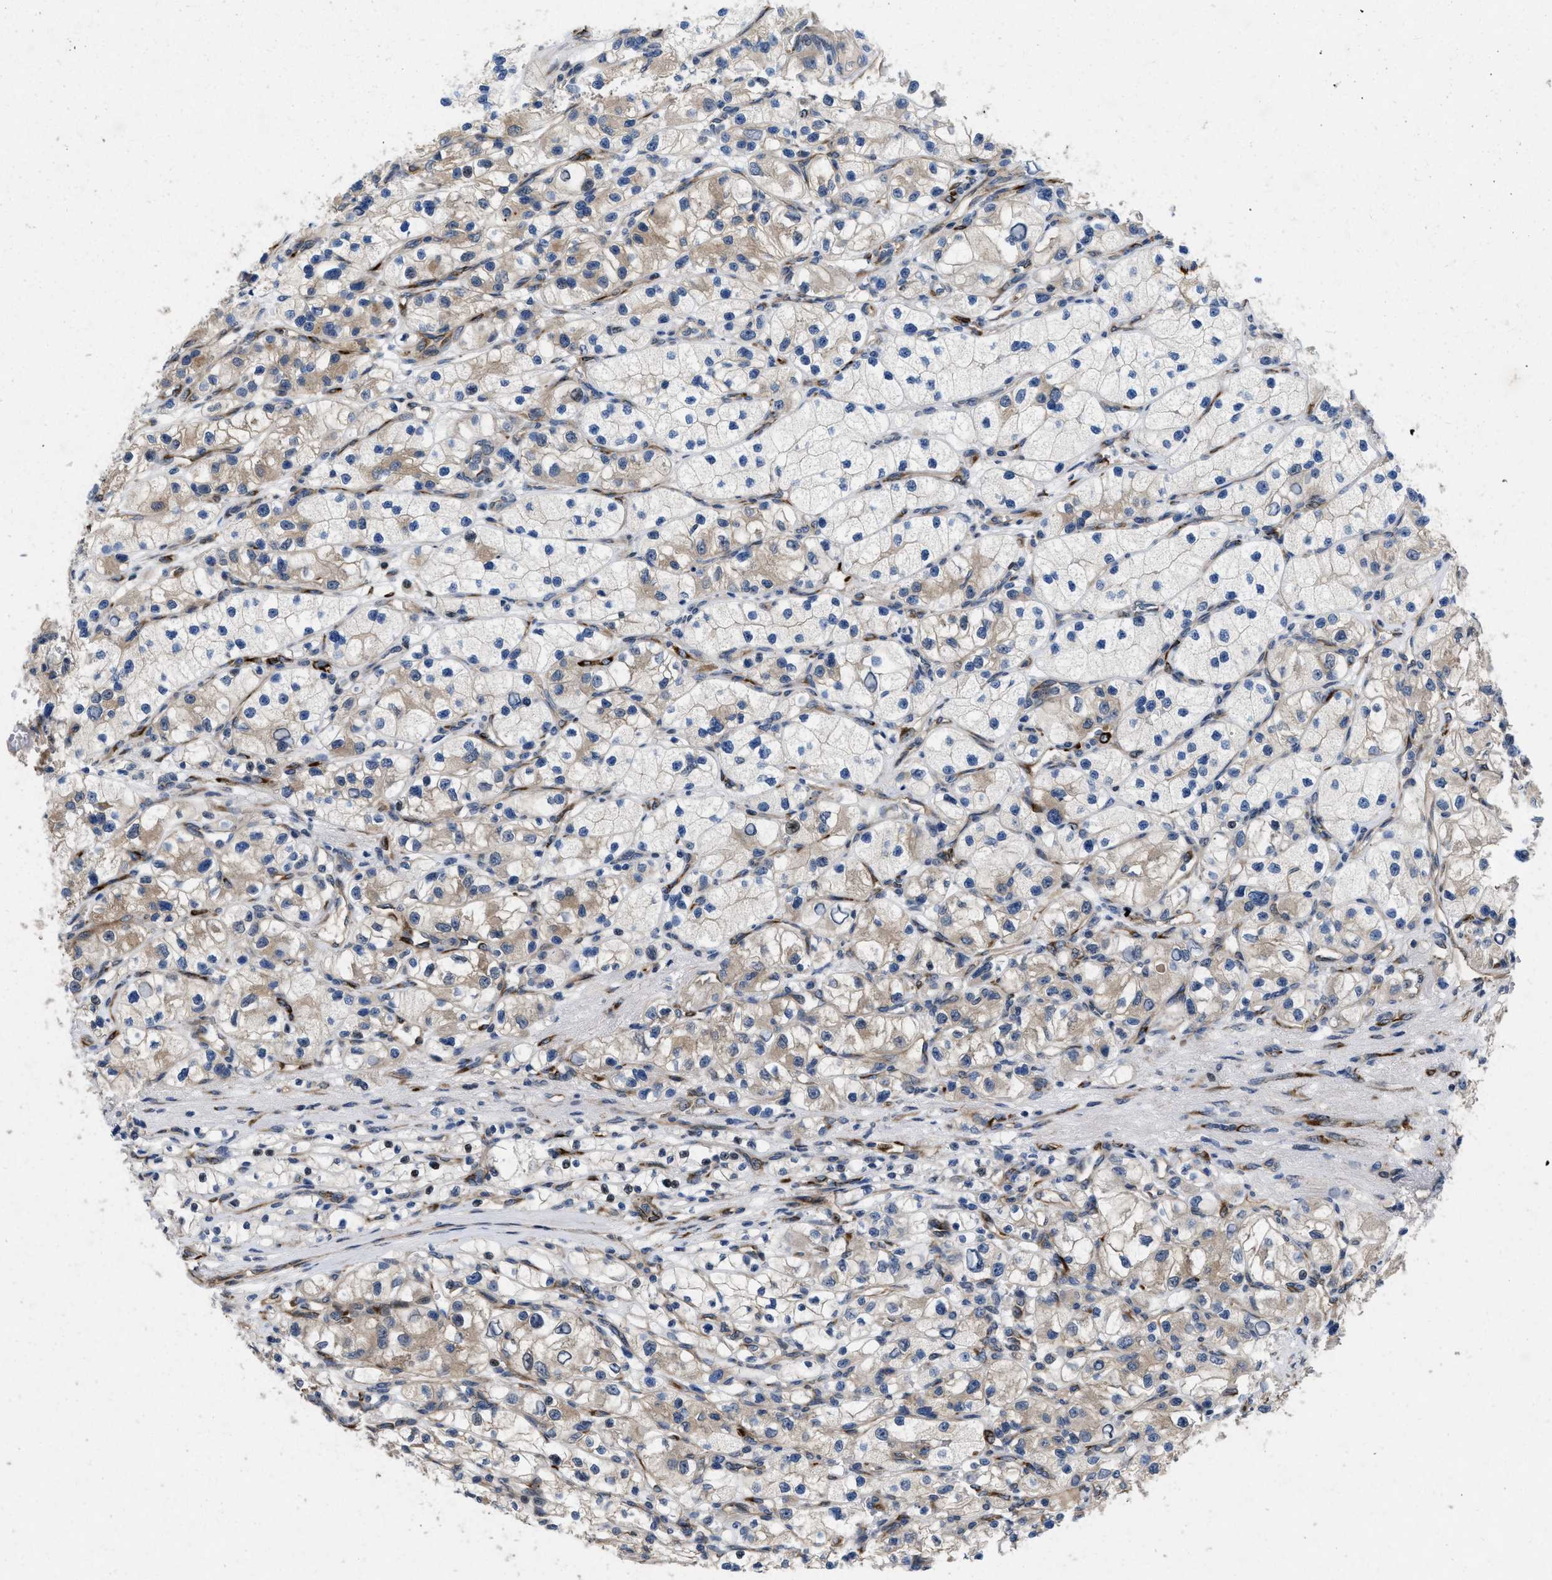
{"staining": {"intensity": "weak", "quantity": "25%-75%", "location": "cytoplasmic/membranous"}, "tissue": "renal cancer", "cell_type": "Tumor cells", "image_type": "cancer", "snomed": [{"axis": "morphology", "description": "Adenocarcinoma, NOS"}, {"axis": "topography", "description": "Kidney"}], "caption": "Renal adenocarcinoma was stained to show a protein in brown. There is low levels of weak cytoplasmic/membranous positivity in approximately 25%-75% of tumor cells.", "gene": "HSPA12B", "patient": {"sex": "female", "age": 57}}